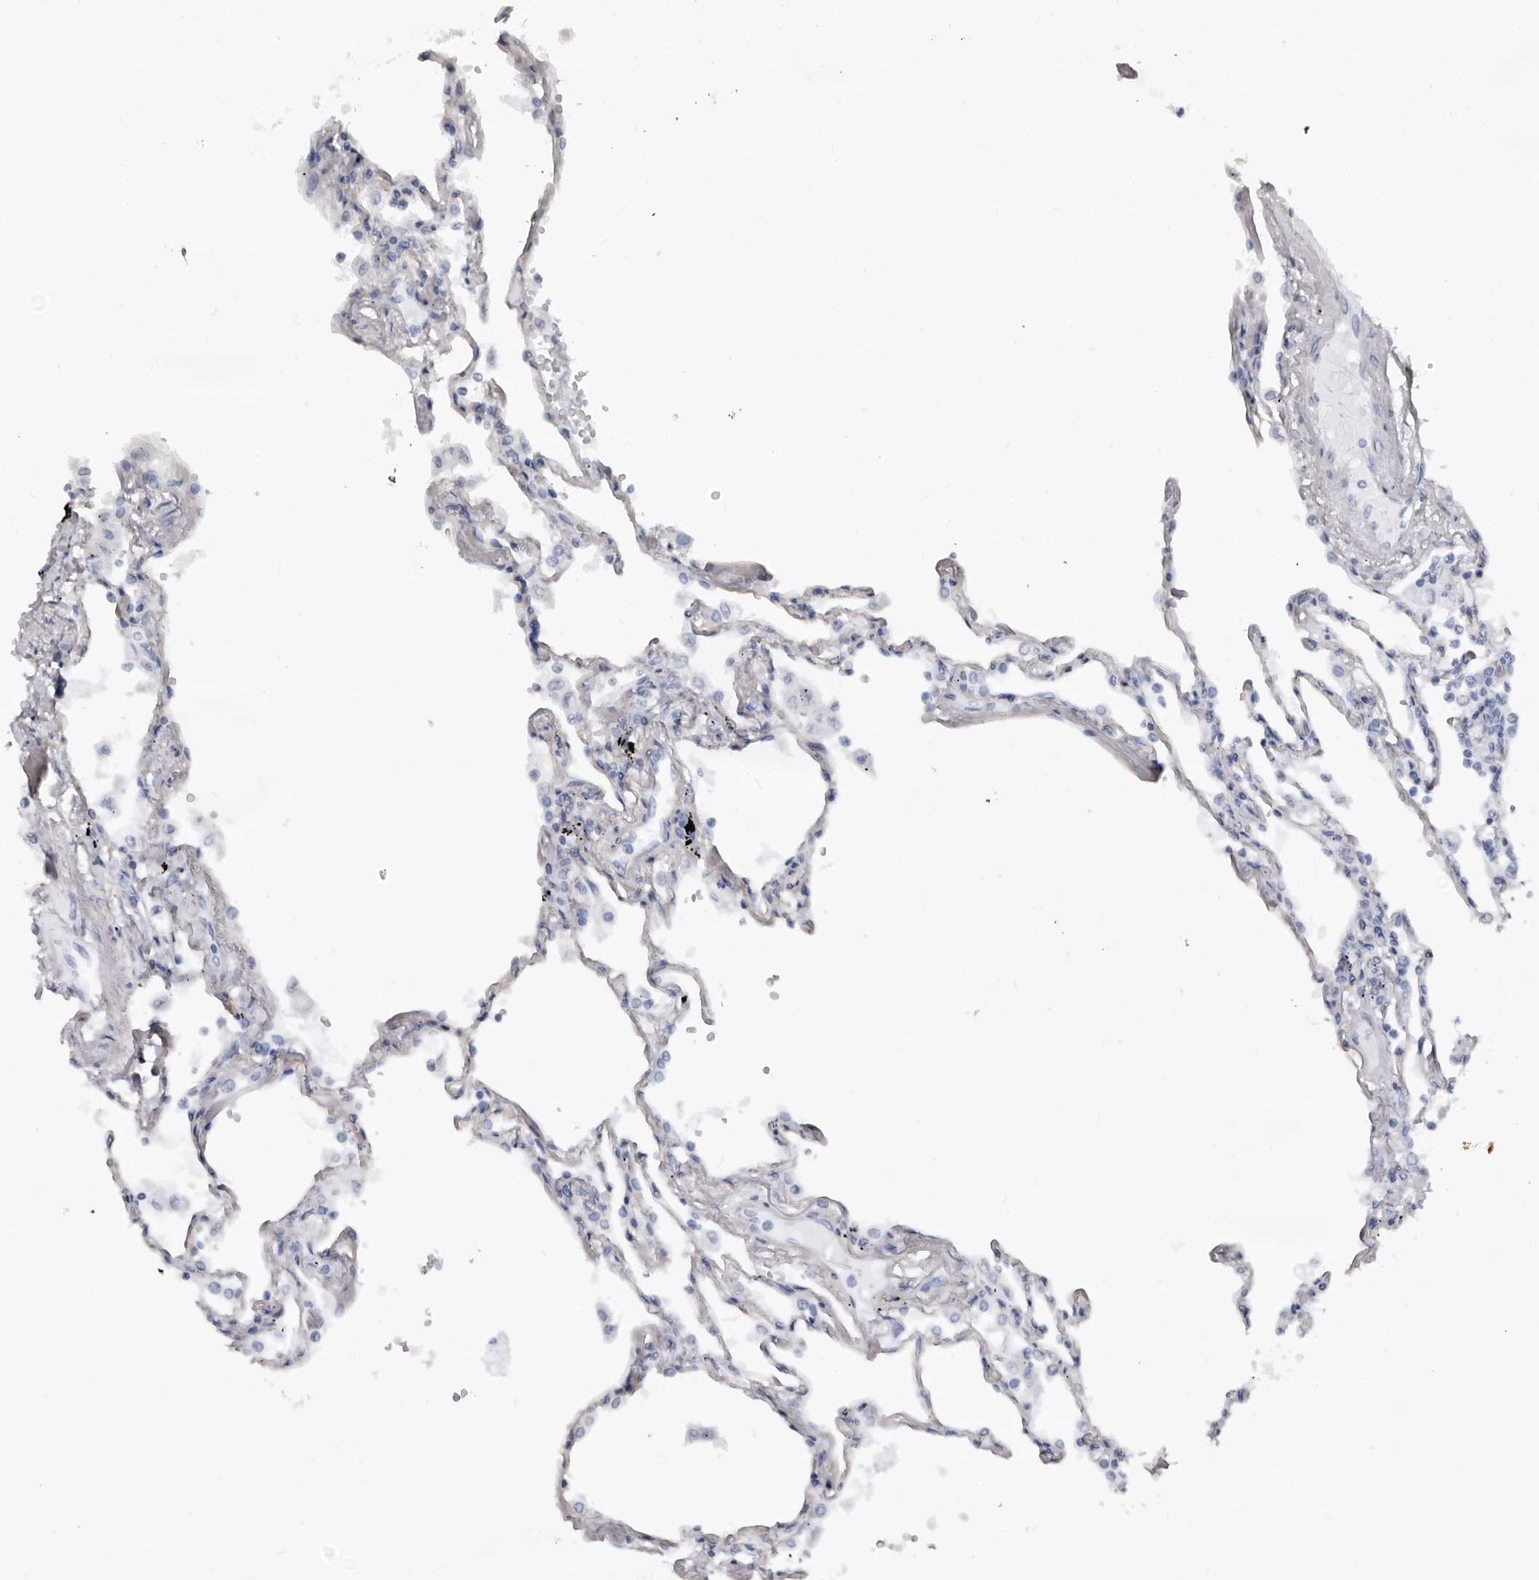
{"staining": {"intensity": "moderate", "quantity": "25%-75%", "location": "cytoplasmic/membranous"}, "tissue": "lung", "cell_type": "Alveolar cells", "image_type": "normal", "snomed": [{"axis": "morphology", "description": "Normal tissue, NOS"}, {"axis": "topography", "description": "Lung"}], "caption": "A photomicrograph of human lung stained for a protein reveals moderate cytoplasmic/membranous brown staining in alveolar cells.", "gene": "SBDS", "patient": {"sex": "female", "age": 67}}